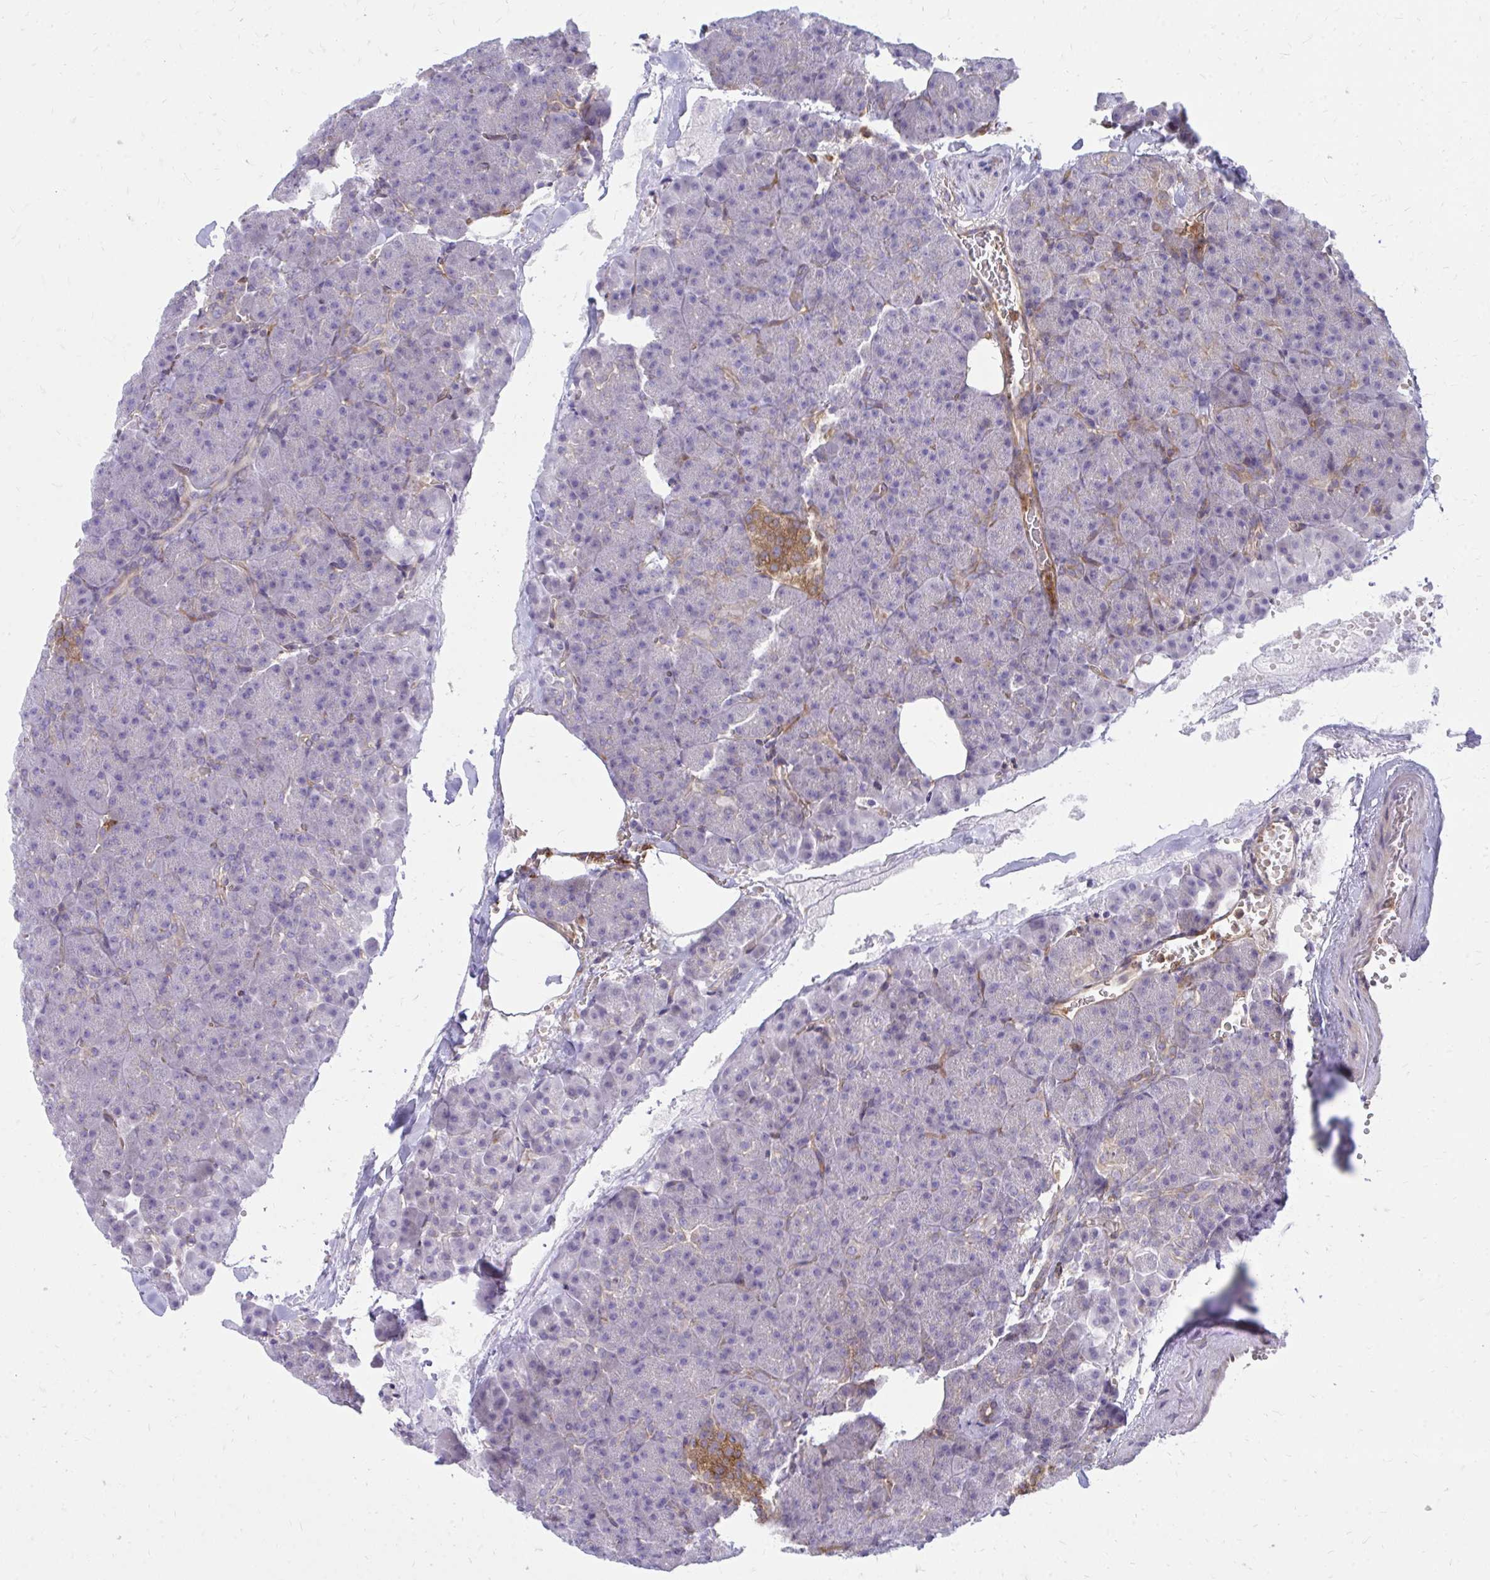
{"staining": {"intensity": "negative", "quantity": "none", "location": "none"}, "tissue": "pancreas", "cell_type": "Exocrine glandular cells", "image_type": "normal", "snomed": [{"axis": "morphology", "description": "Normal tissue, NOS"}, {"axis": "topography", "description": "Pancreas"}], "caption": "IHC image of benign pancreas: pancreas stained with DAB exhibits no significant protein positivity in exocrine glandular cells.", "gene": "ASAP1", "patient": {"sex": "female", "age": 74}}